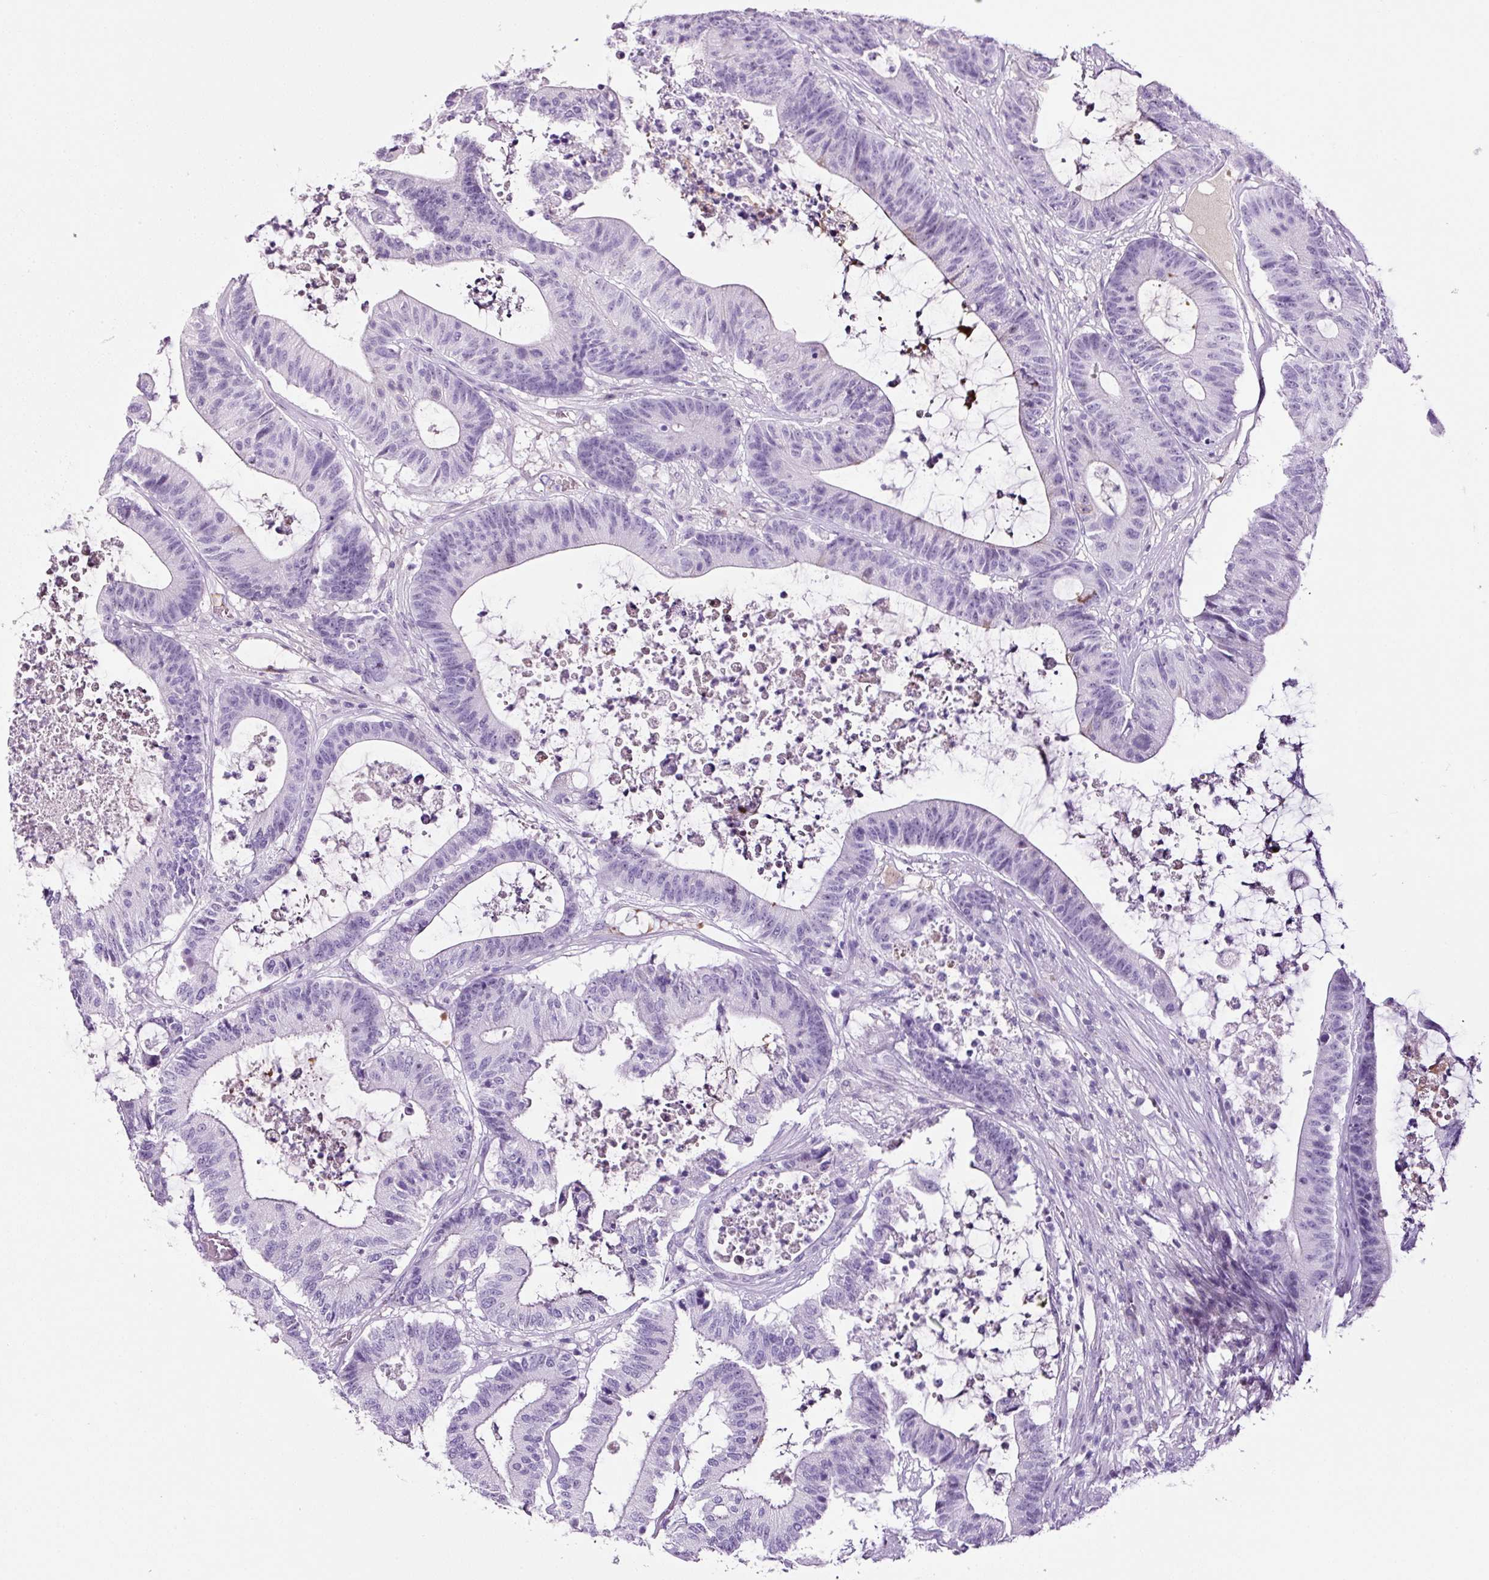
{"staining": {"intensity": "negative", "quantity": "none", "location": "none"}, "tissue": "colorectal cancer", "cell_type": "Tumor cells", "image_type": "cancer", "snomed": [{"axis": "morphology", "description": "Adenocarcinoma, NOS"}, {"axis": "topography", "description": "Colon"}], "caption": "DAB (3,3'-diaminobenzidine) immunohistochemical staining of human adenocarcinoma (colorectal) reveals no significant expression in tumor cells.", "gene": "KLF1", "patient": {"sex": "female", "age": 84}}